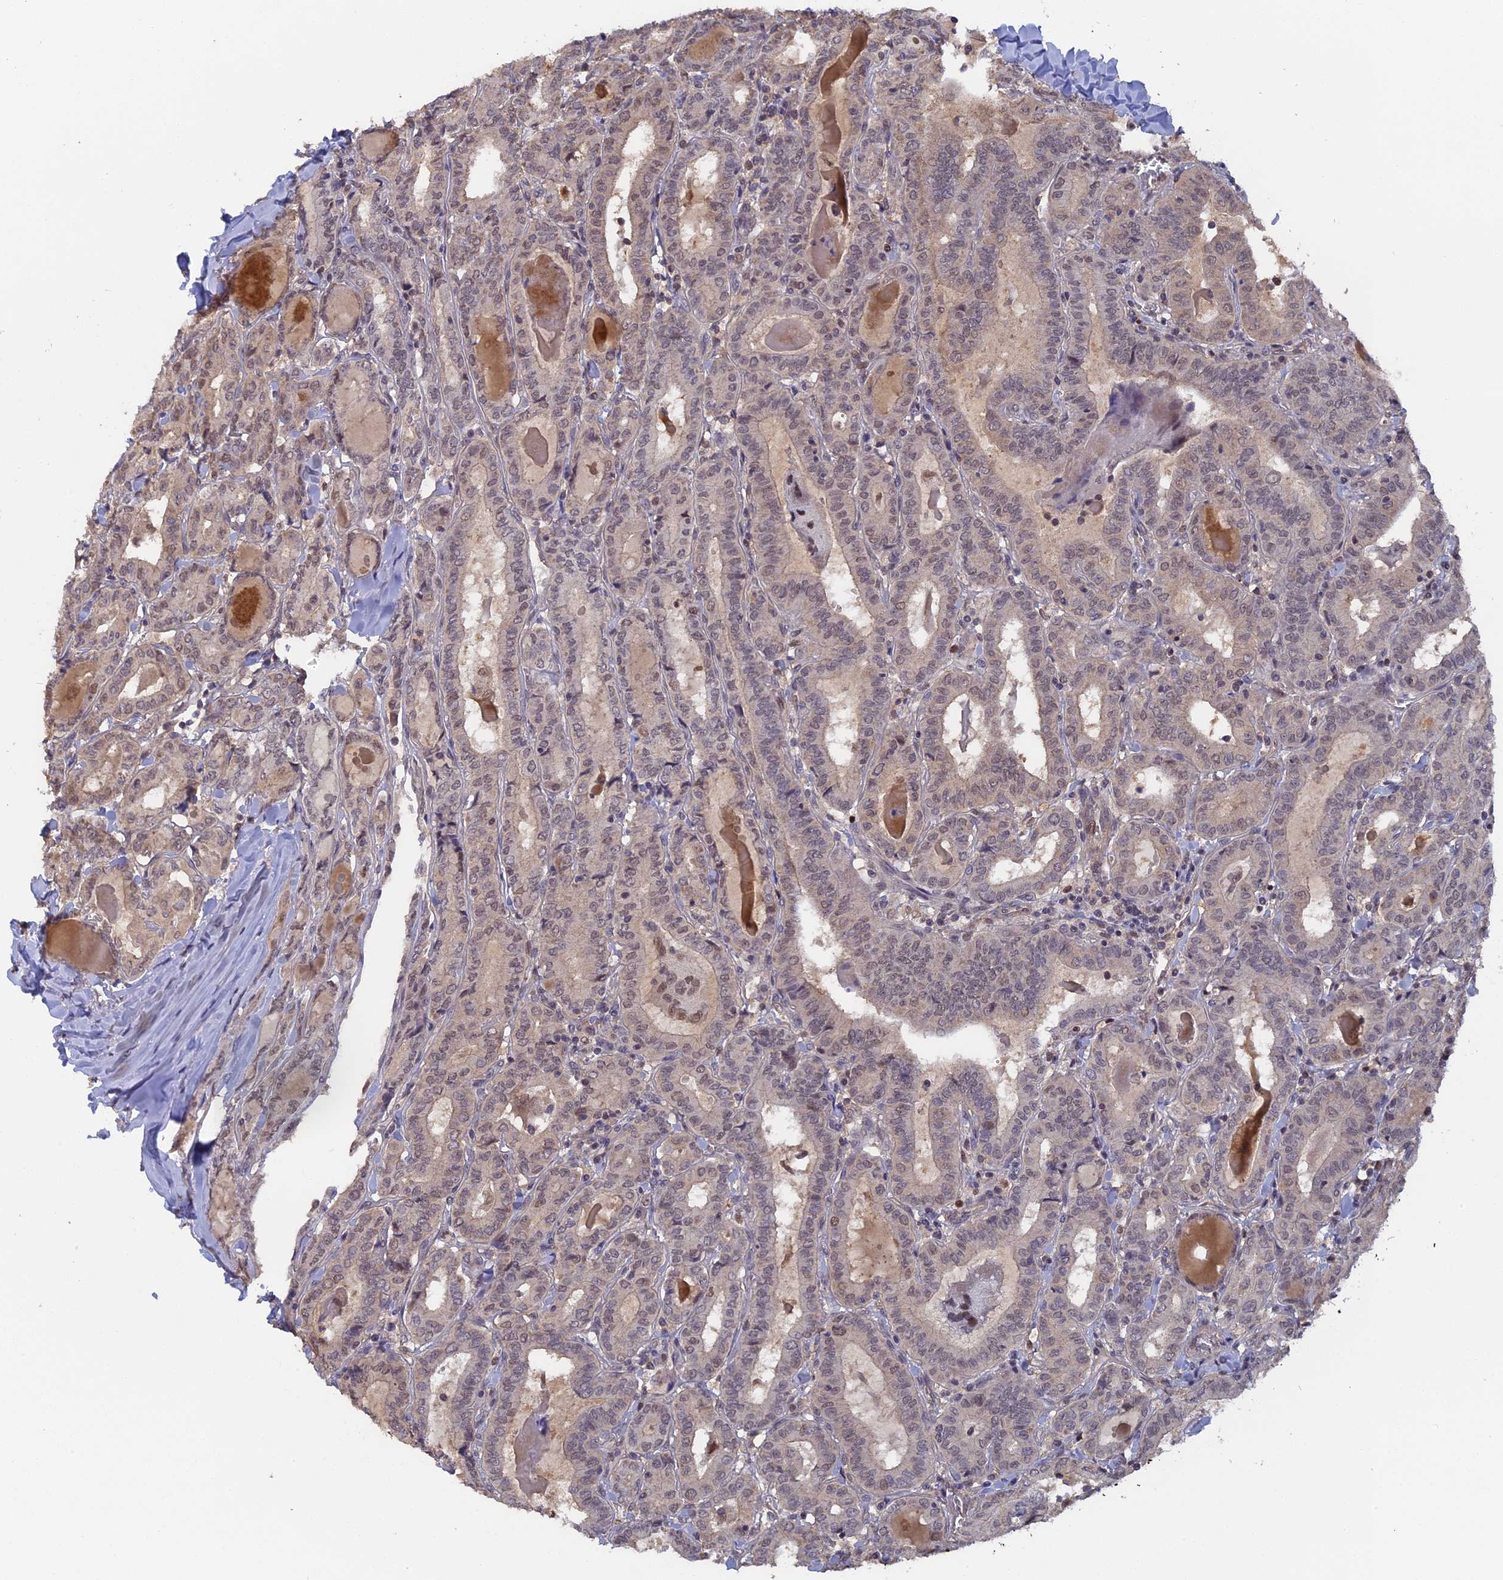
{"staining": {"intensity": "weak", "quantity": "25%-75%", "location": "nuclear"}, "tissue": "thyroid cancer", "cell_type": "Tumor cells", "image_type": "cancer", "snomed": [{"axis": "morphology", "description": "Papillary adenocarcinoma, NOS"}, {"axis": "topography", "description": "Thyroid gland"}], "caption": "Thyroid cancer stained with a brown dye exhibits weak nuclear positive staining in about 25%-75% of tumor cells.", "gene": "FAM98C", "patient": {"sex": "female", "age": 72}}